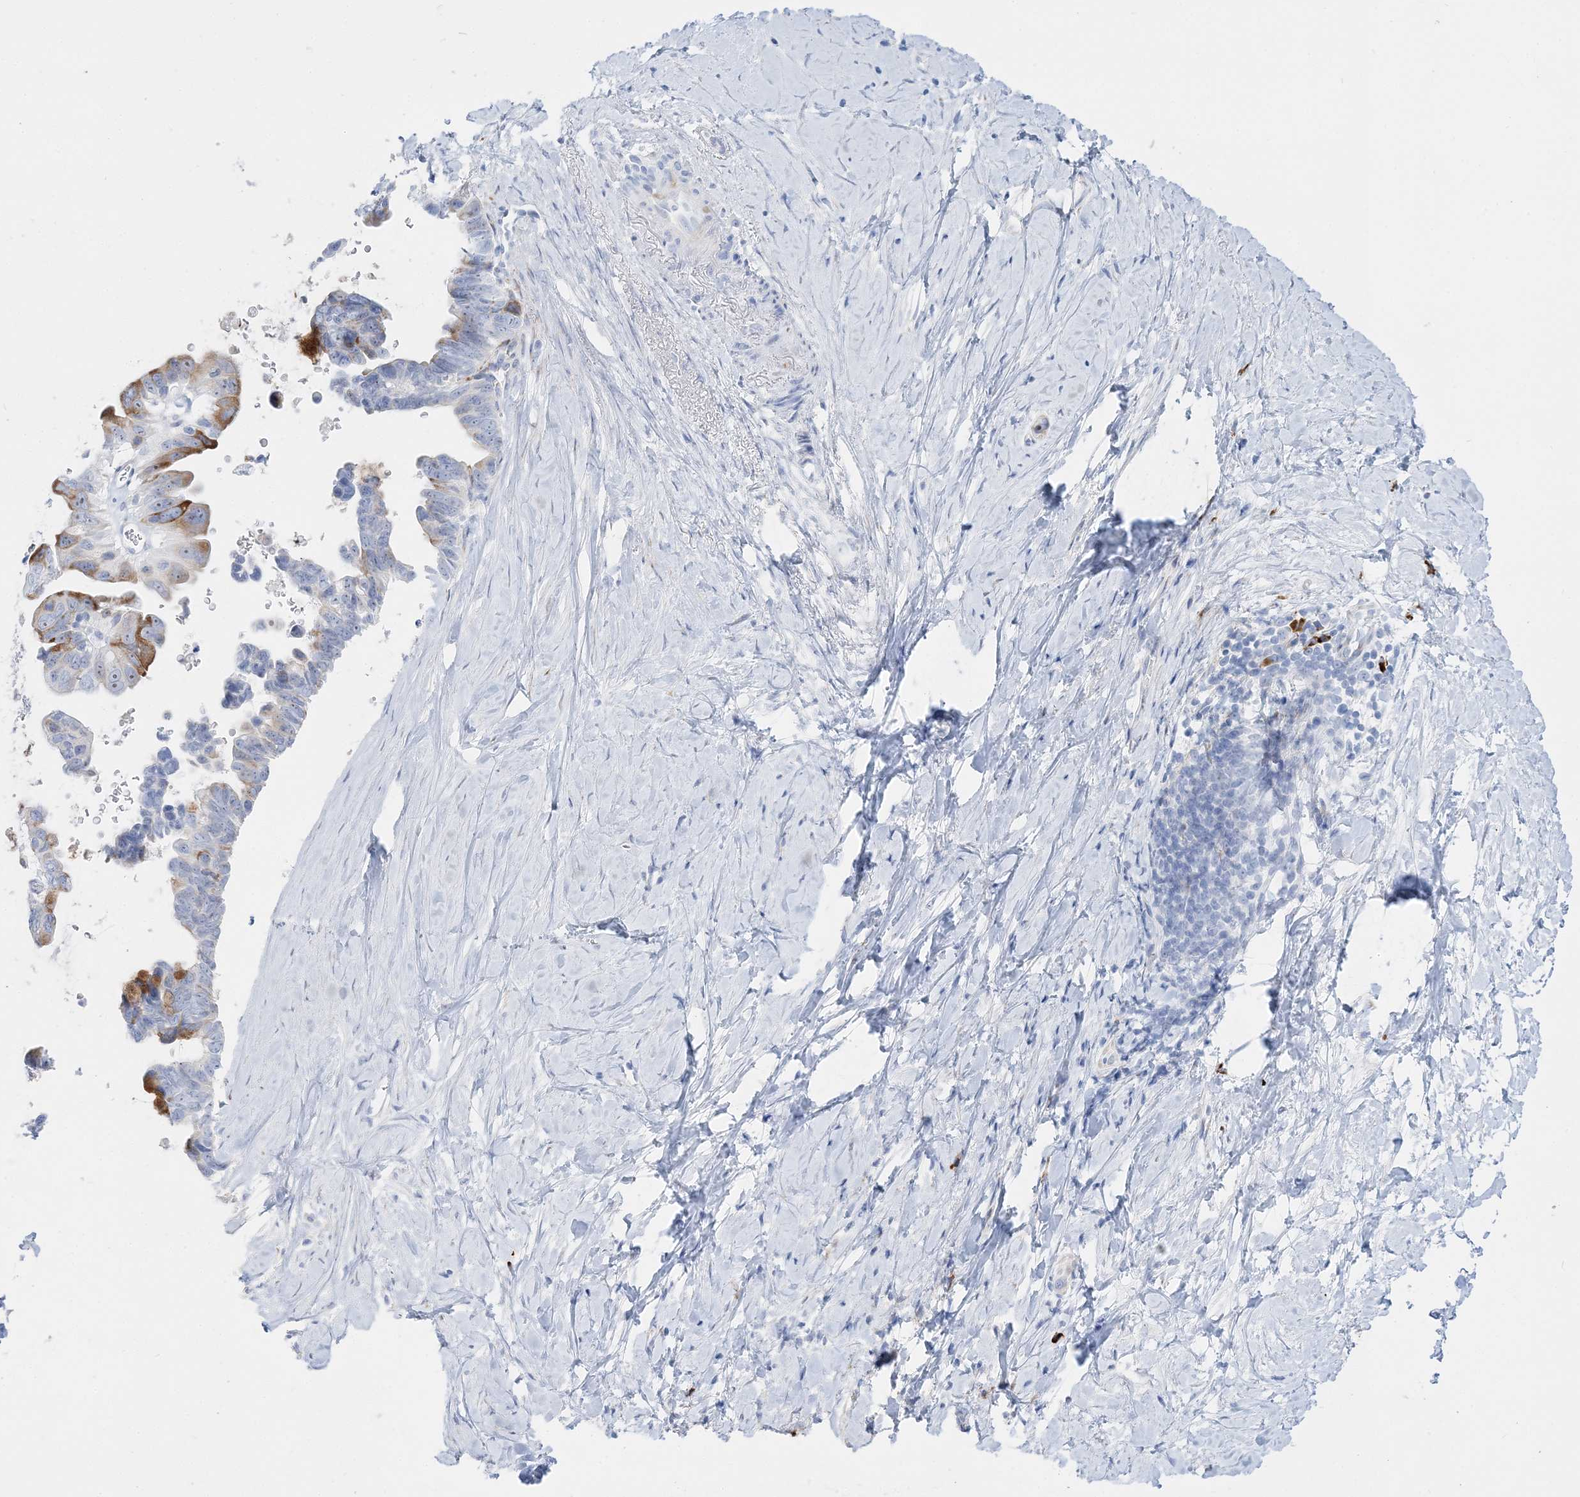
{"staining": {"intensity": "moderate", "quantity": "25%-75%", "location": "cytoplasmic/membranous"}, "tissue": "pancreatic cancer", "cell_type": "Tumor cells", "image_type": "cancer", "snomed": [{"axis": "morphology", "description": "Adenocarcinoma, NOS"}, {"axis": "topography", "description": "Pancreas"}], "caption": "IHC of human pancreatic adenocarcinoma displays medium levels of moderate cytoplasmic/membranous staining in approximately 25%-75% of tumor cells. (DAB (3,3'-diaminobenzidine) IHC, brown staining for protein, blue staining for nuclei).", "gene": "TSPYL6", "patient": {"sex": "female", "age": 72}}